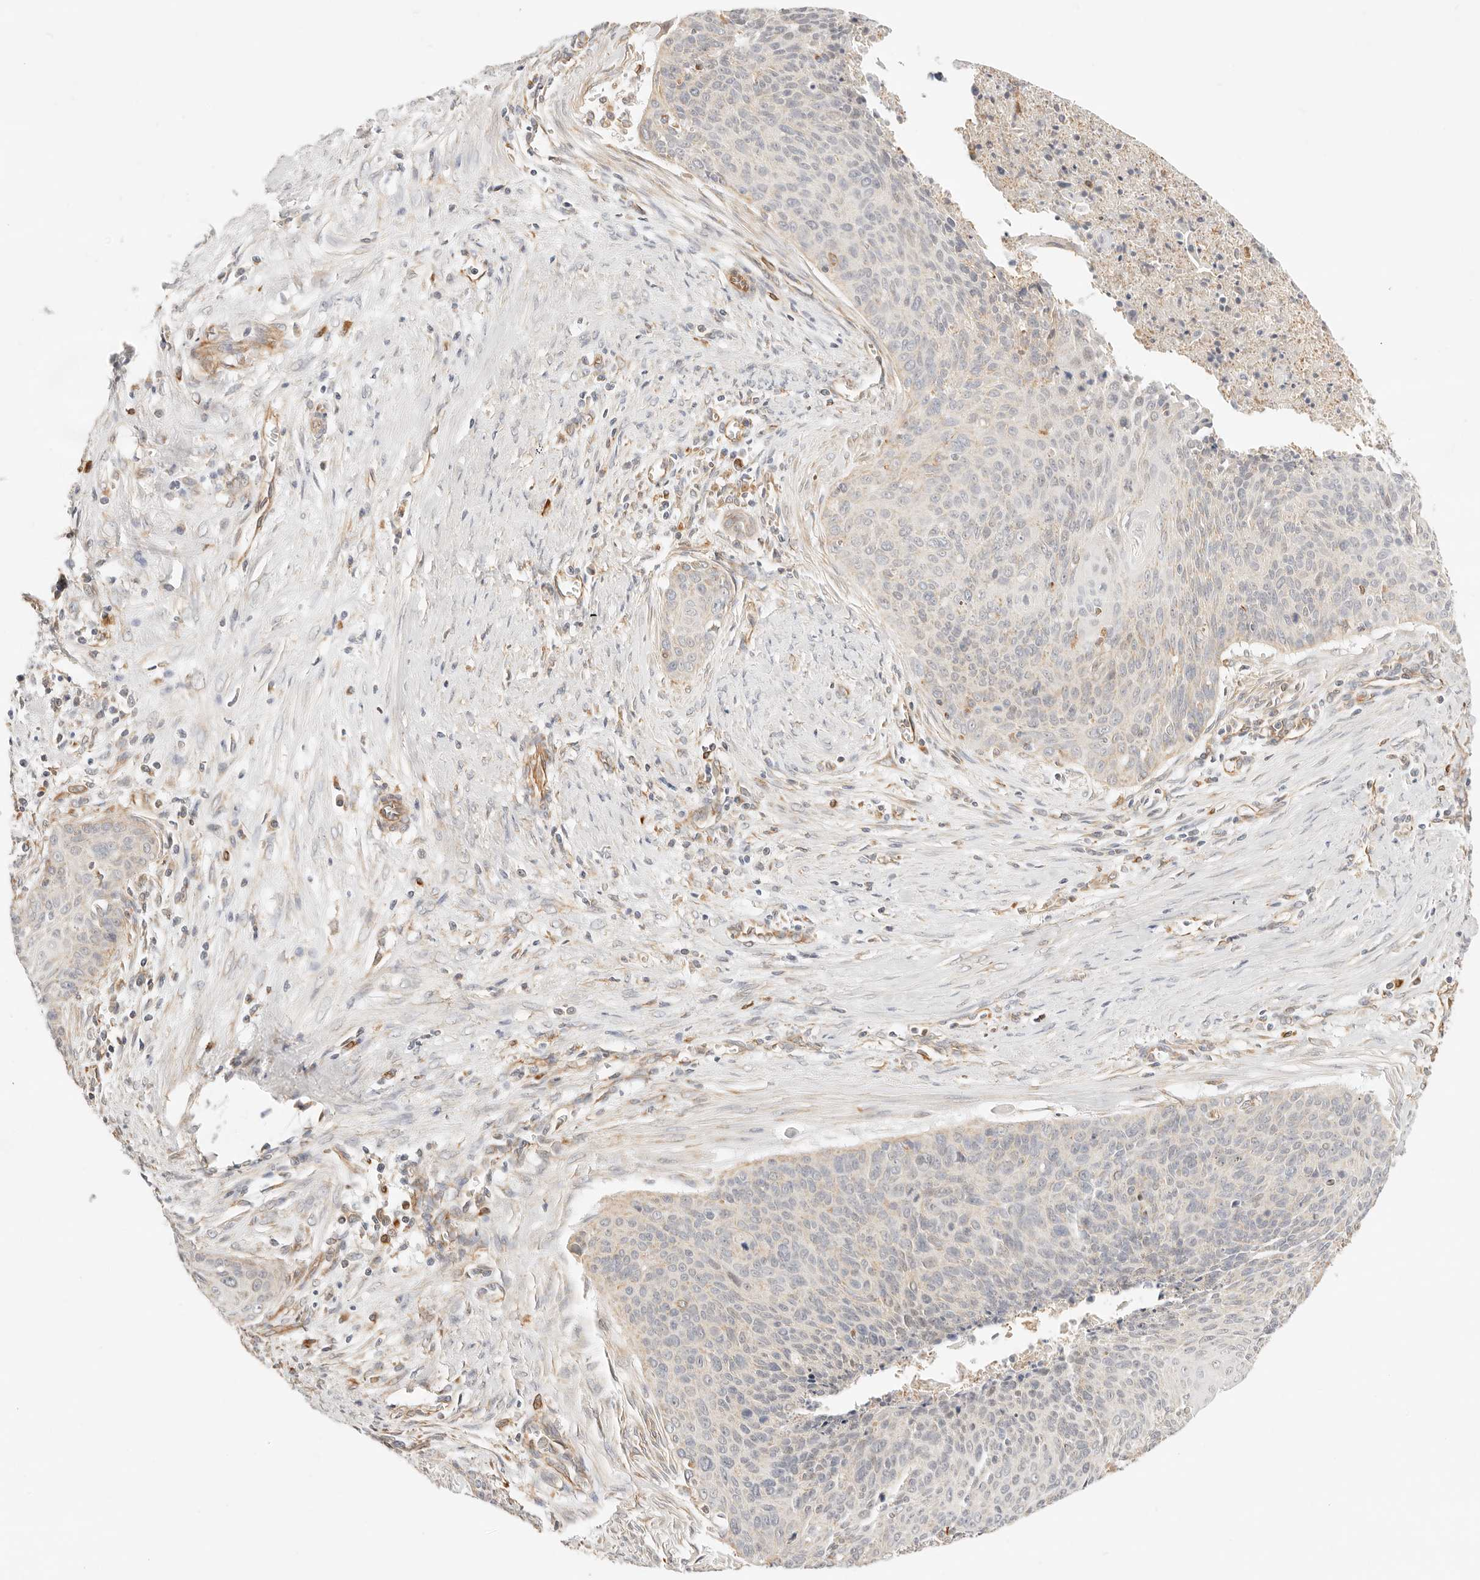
{"staining": {"intensity": "weak", "quantity": "<25%", "location": "cytoplasmic/membranous"}, "tissue": "cervical cancer", "cell_type": "Tumor cells", "image_type": "cancer", "snomed": [{"axis": "morphology", "description": "Squamous cell carcinoma, NOS"}, {"axis": "topography", "description": "Cervix"}], "caption": "Tumor cells are negative for protein expression in human cervical cancer.", "gene": "ZC3H11A", "patient": {"sex": "female", "age": 55}}